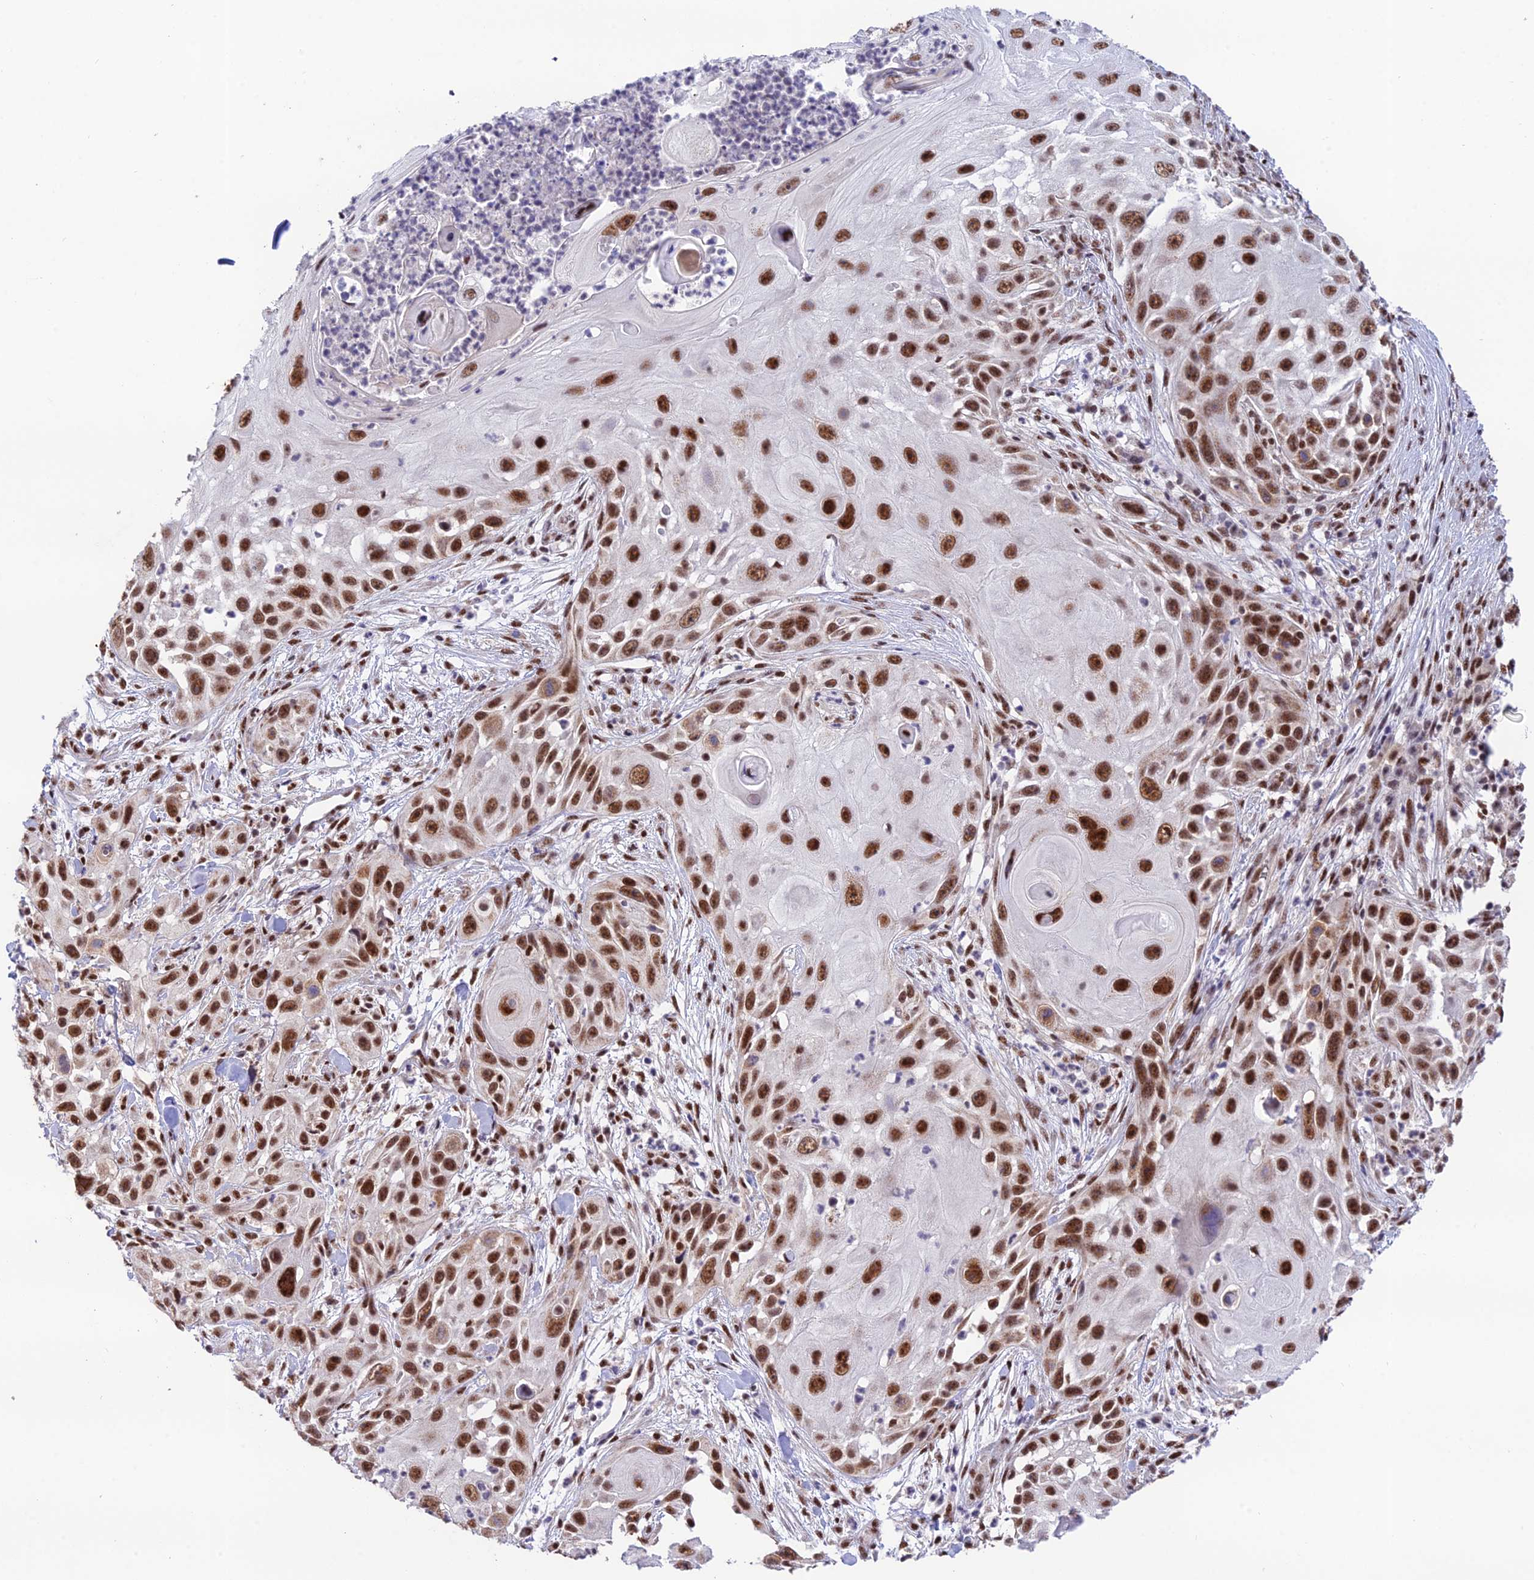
{"staining": {"intensity": "moderate", "quantity": ">75%", "location": "nuclear"}, "tissue": "skin cancer", "cell_type": "Tumor cells", "image_type": "cancer", "snomed": [{"axis": "morphology", "description": "Squamous cell carcinoma, NOS"}, {"axis": "topography", "description": "Skin"}], "caption": "The histopathology image shows staining of skin squamous cell carcinoma, revealing moderate nuclear protein positivity (brown color) within tumor cells.", "gene": "THOC7", "patient": {"sex": "female", "age": 44}}